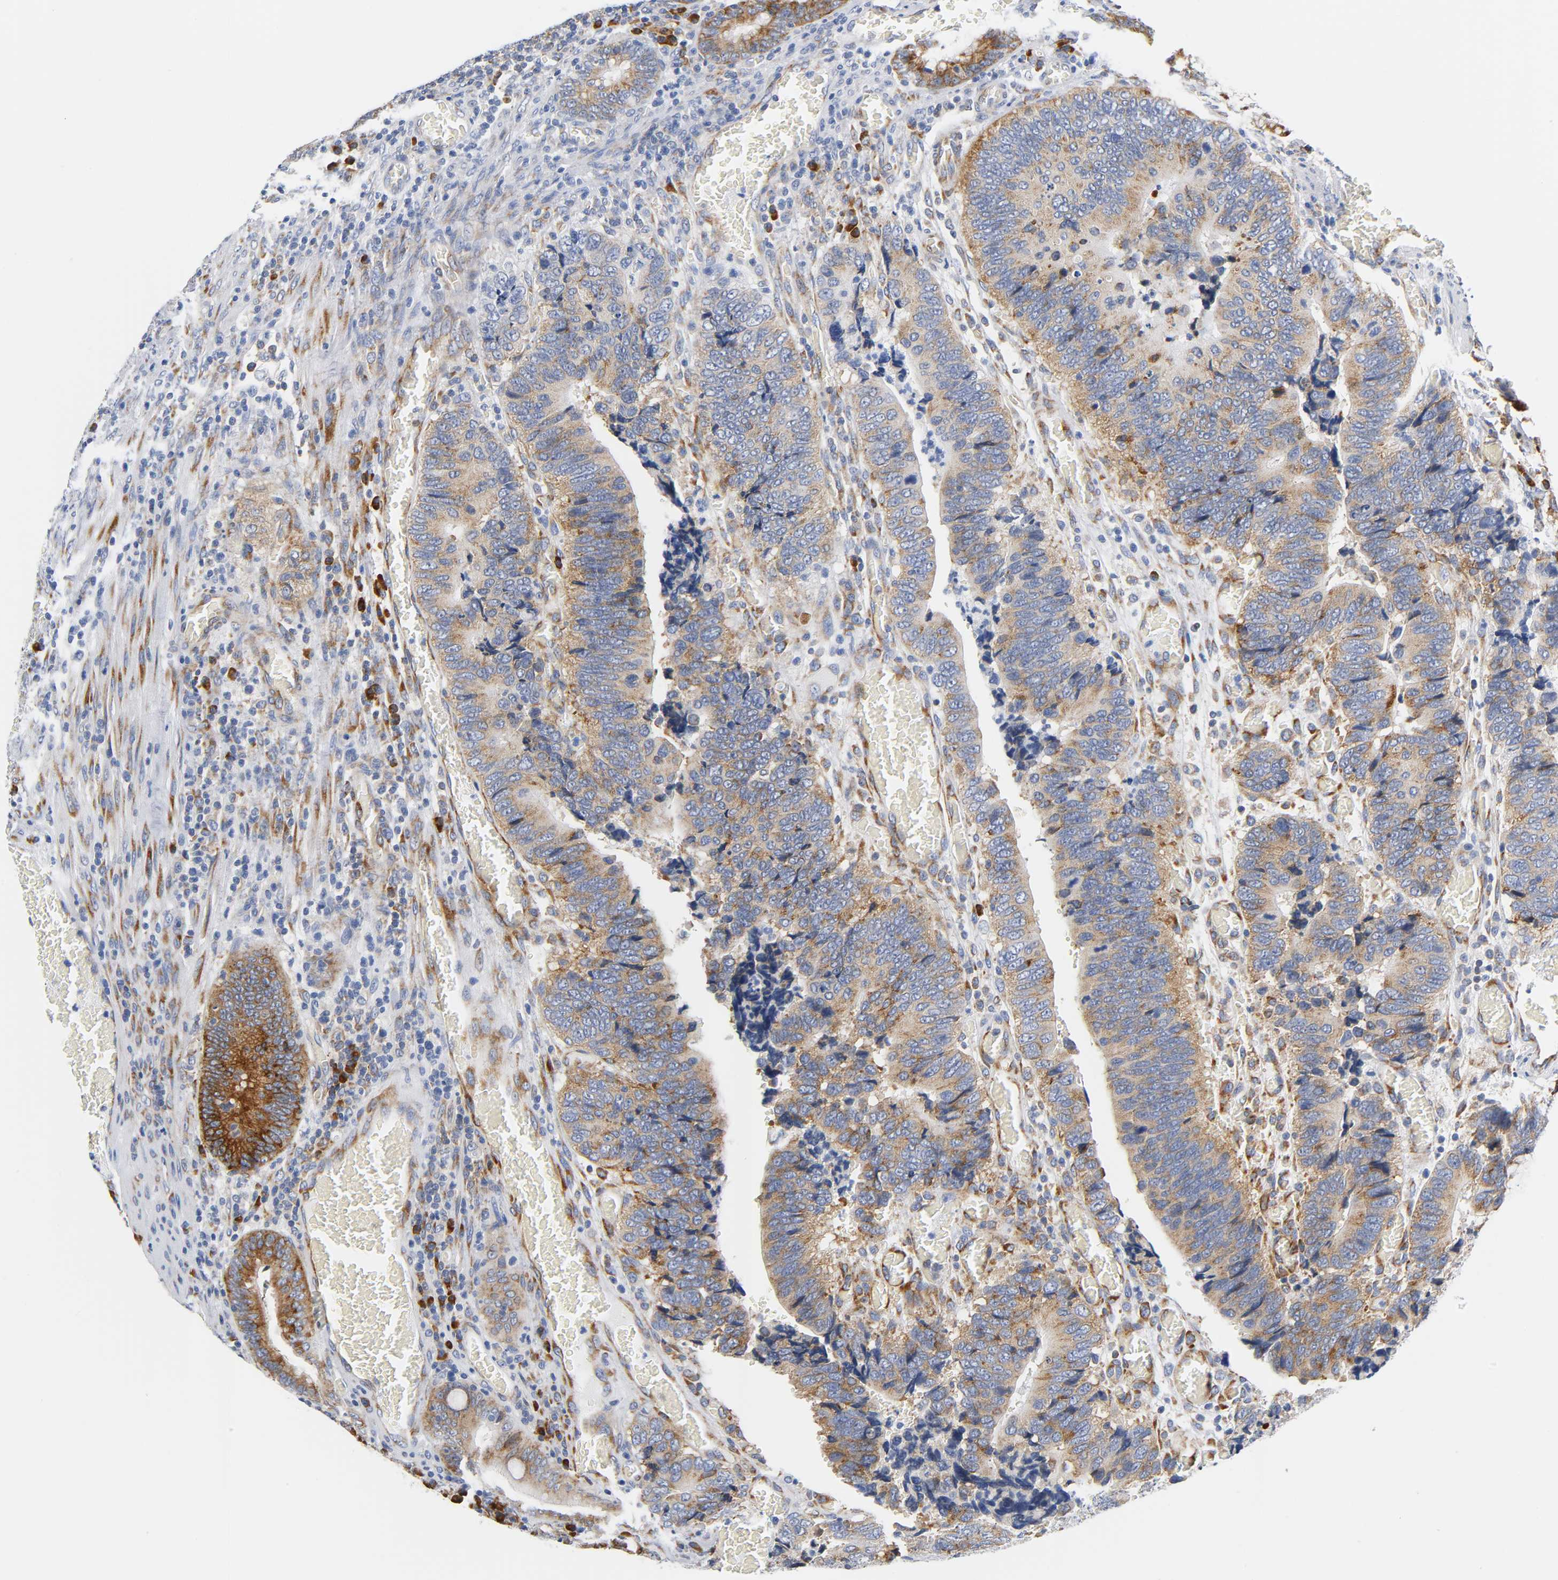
{"staining": {"intensity": "moderate", "quantity": ">75%", "location": "cytoplasmic/membranous"}, "tissue": "colorectal cancer", "cell_type": "Tumor cells", "image_type": "cancer", "snomed": [{"axis": "morphology", "description": "Adenocarcinoma, NOS"}, {"axis": "topography", "description": "Colon"}], "caption": "DAB (3,3'-diaminobenzidine) immunohistochemical staining of human colorectal cancer (adenocarcinoma) demonstrates moderate cytoplasmic/membranous protein staining in approximately >75% of tumor cells.", "gene": "REL", "patient": {"sex": "male", "age": 72}}